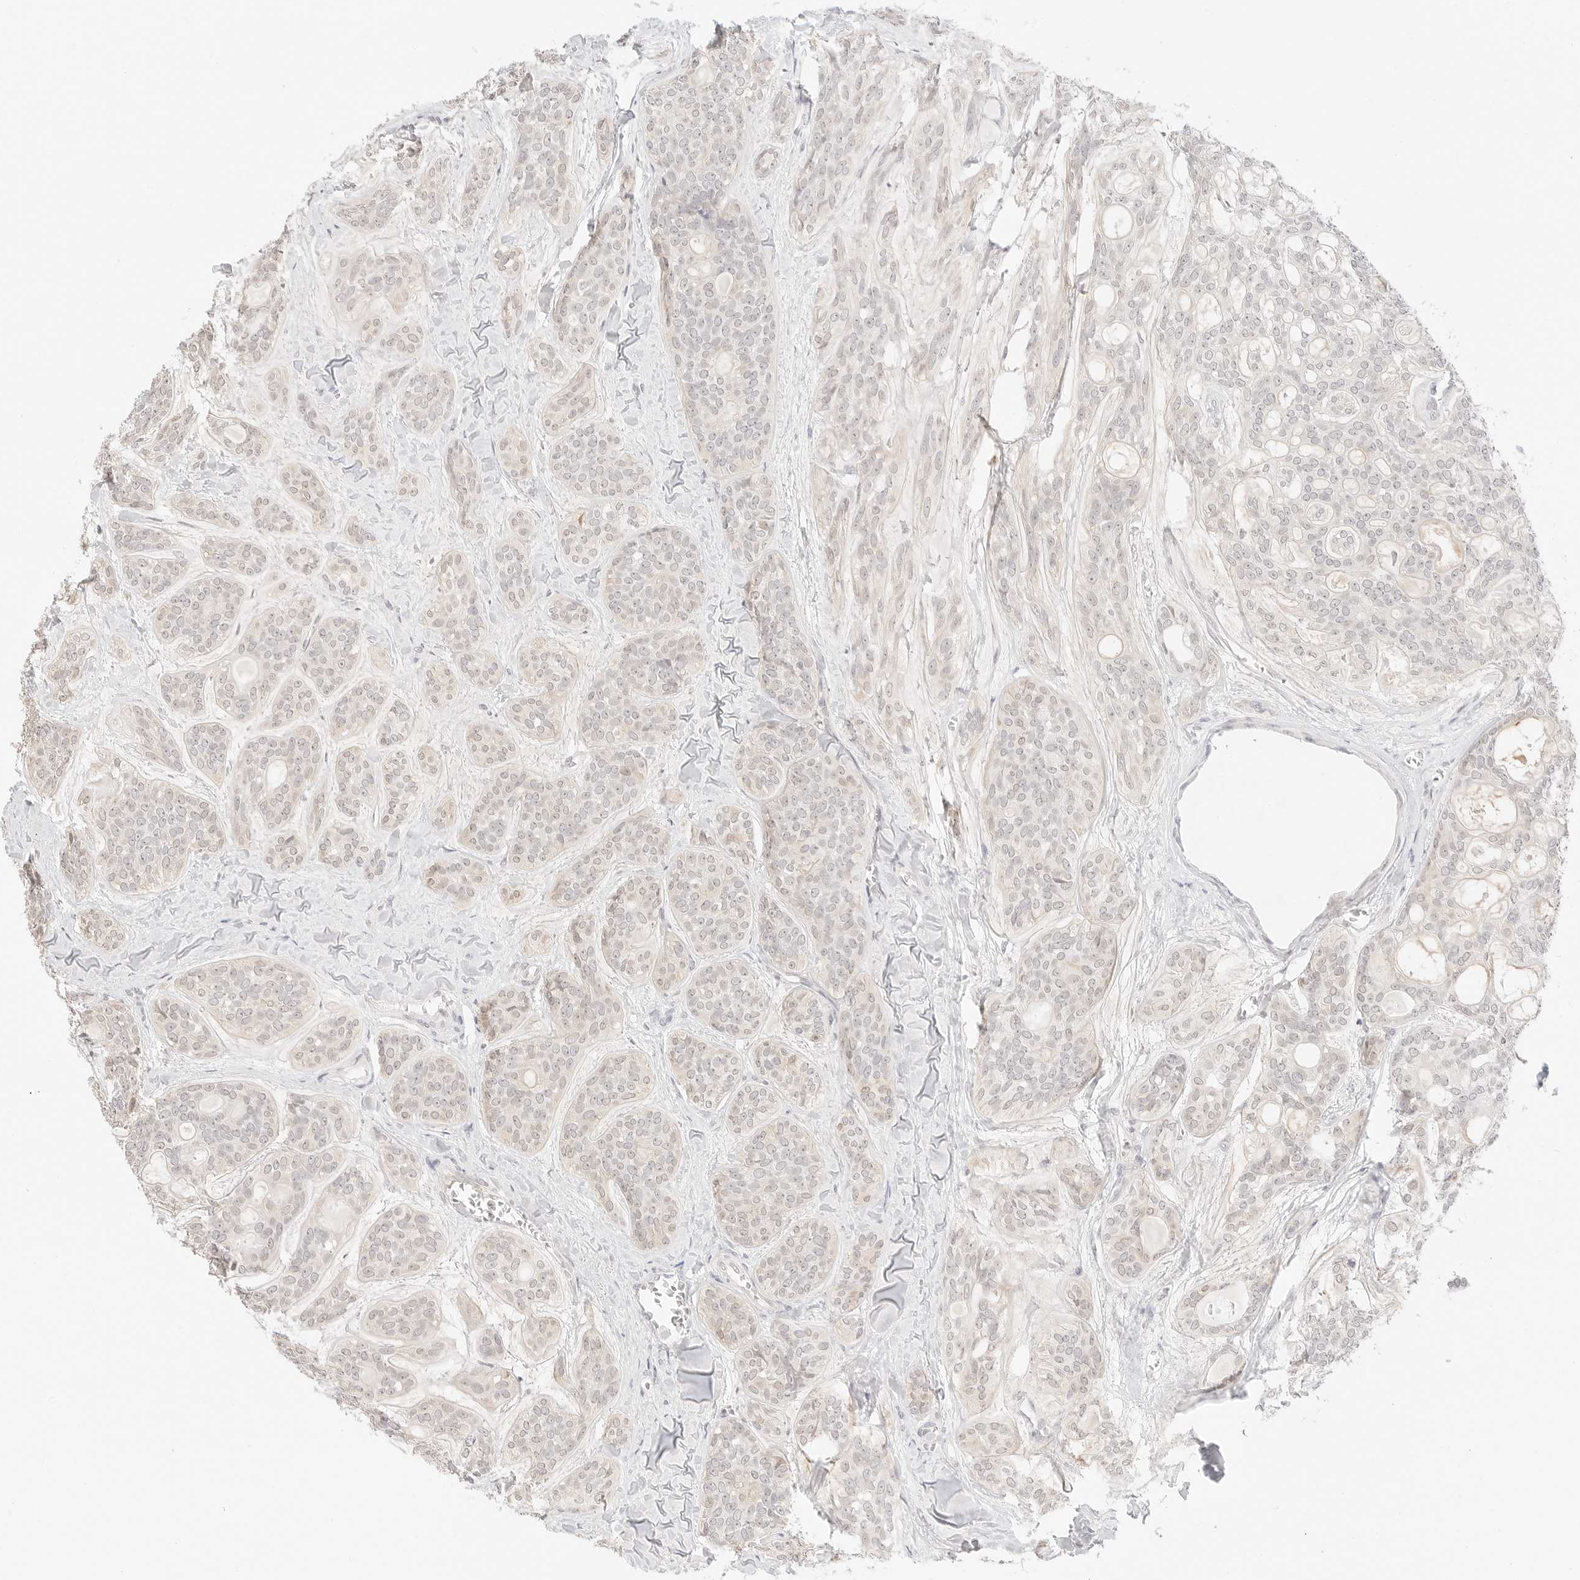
{"staining": {"intensity": "negative", "quantity": "none", "location": "none"}, "tissue": "head and neck cancer", "cell_type": "Tumor cells", "image_type": "cancer", "snomed": [{"axis": "morphology", "description": "Adenocarcinoma, NOS"}, {"axis": "topography", "description": "Head-Neck"}], "caption": "The histopathology image exhibits no significant staining in tumor cells of head and neck adenocarcinoma.", "gene": "GNAS", "patient": {"sex": "male", "age": 66}}